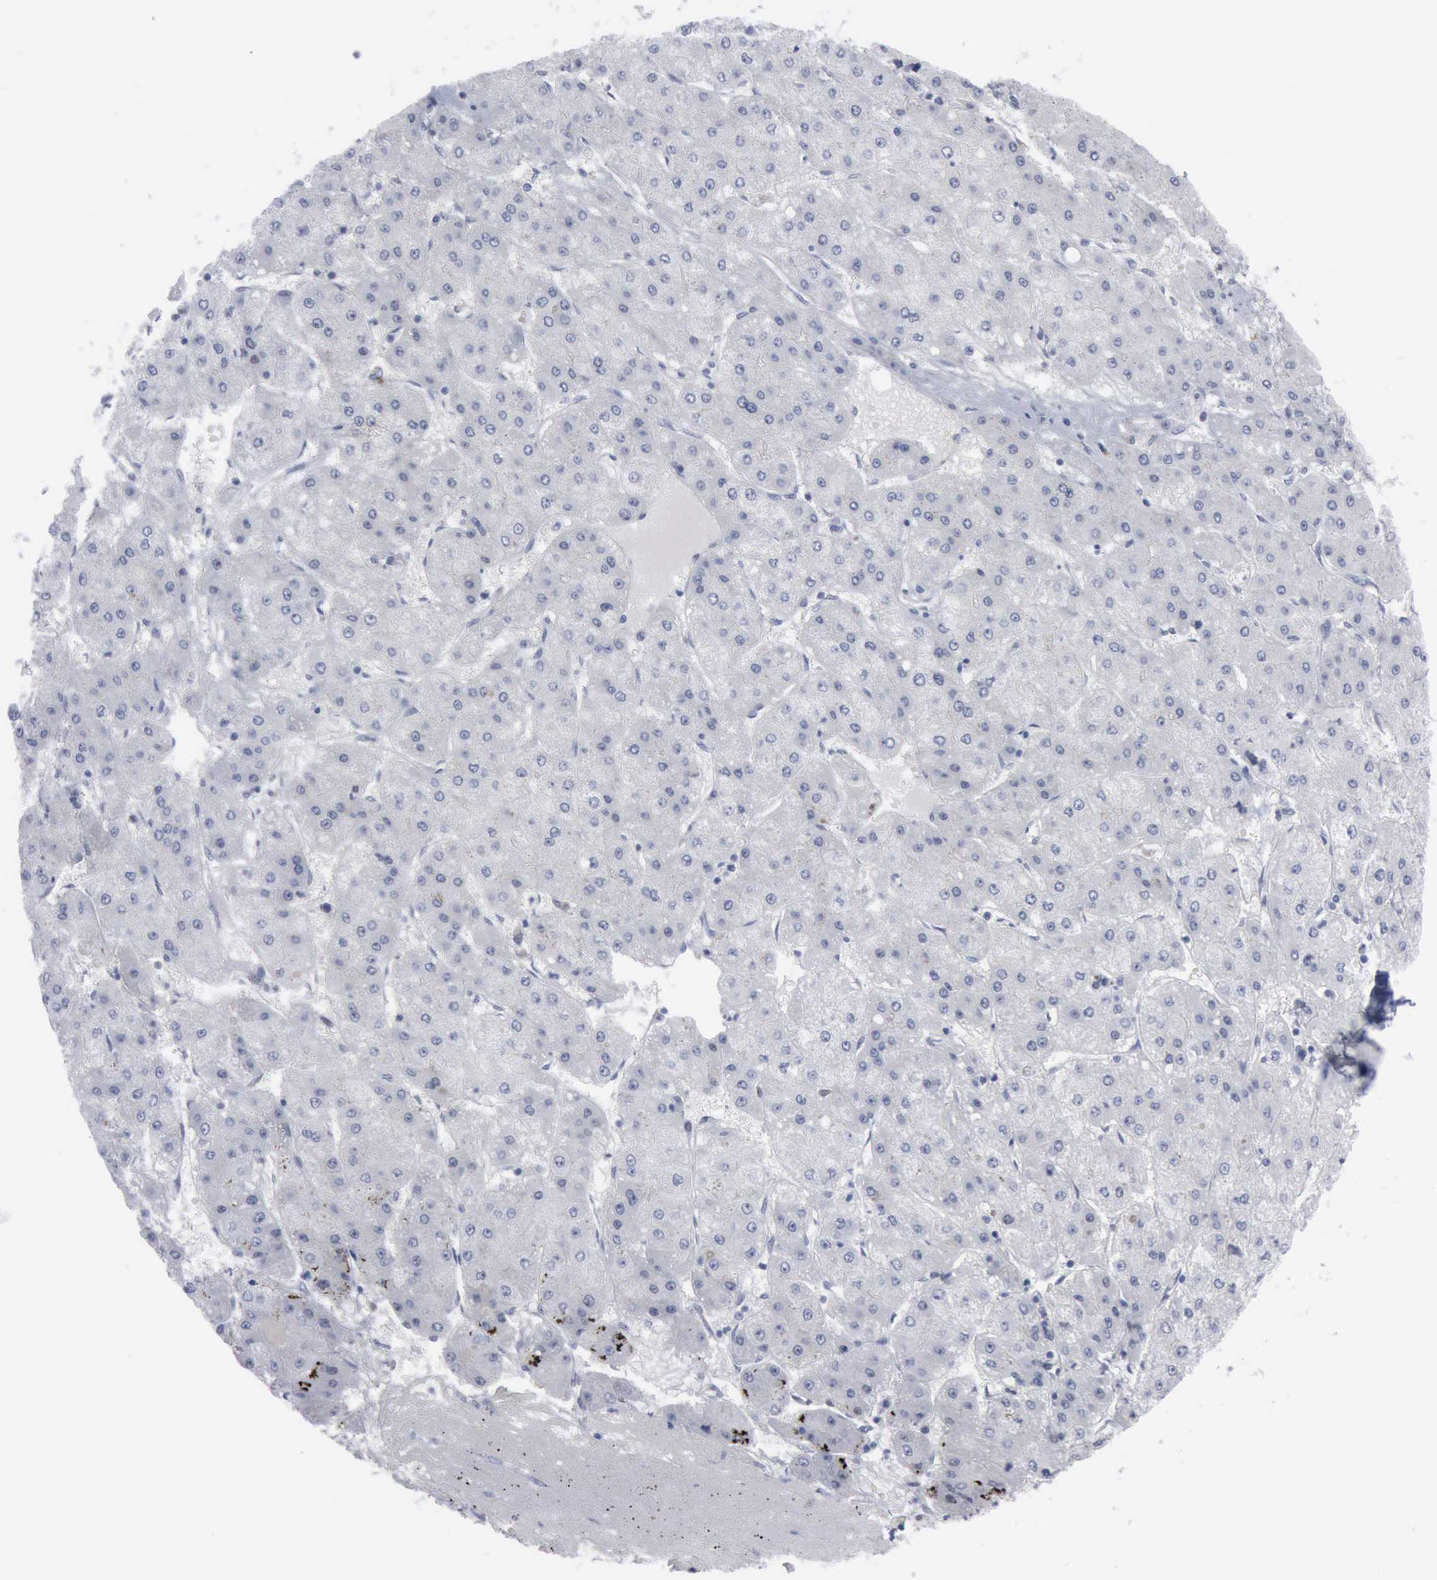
{"staining": {"intensity": "negative", "quantity": "none", "location": "none"}, "tissue": "liver cancer", "cell_type": "Tumor cells", "image_type": "cancer", "snomed": [{"axis": "morphology", "description": "Carcinoma, Hepatocellular, NOS"}, {"axis": "topography", "description": "Liver"}], "caption": "A micrograph of liver hepatocellular carcinoma stained for a protein demonstrates no brown staining in tumor cells.", "gene": "MCM5", "patient": {"sex": "female", "age": 52}}